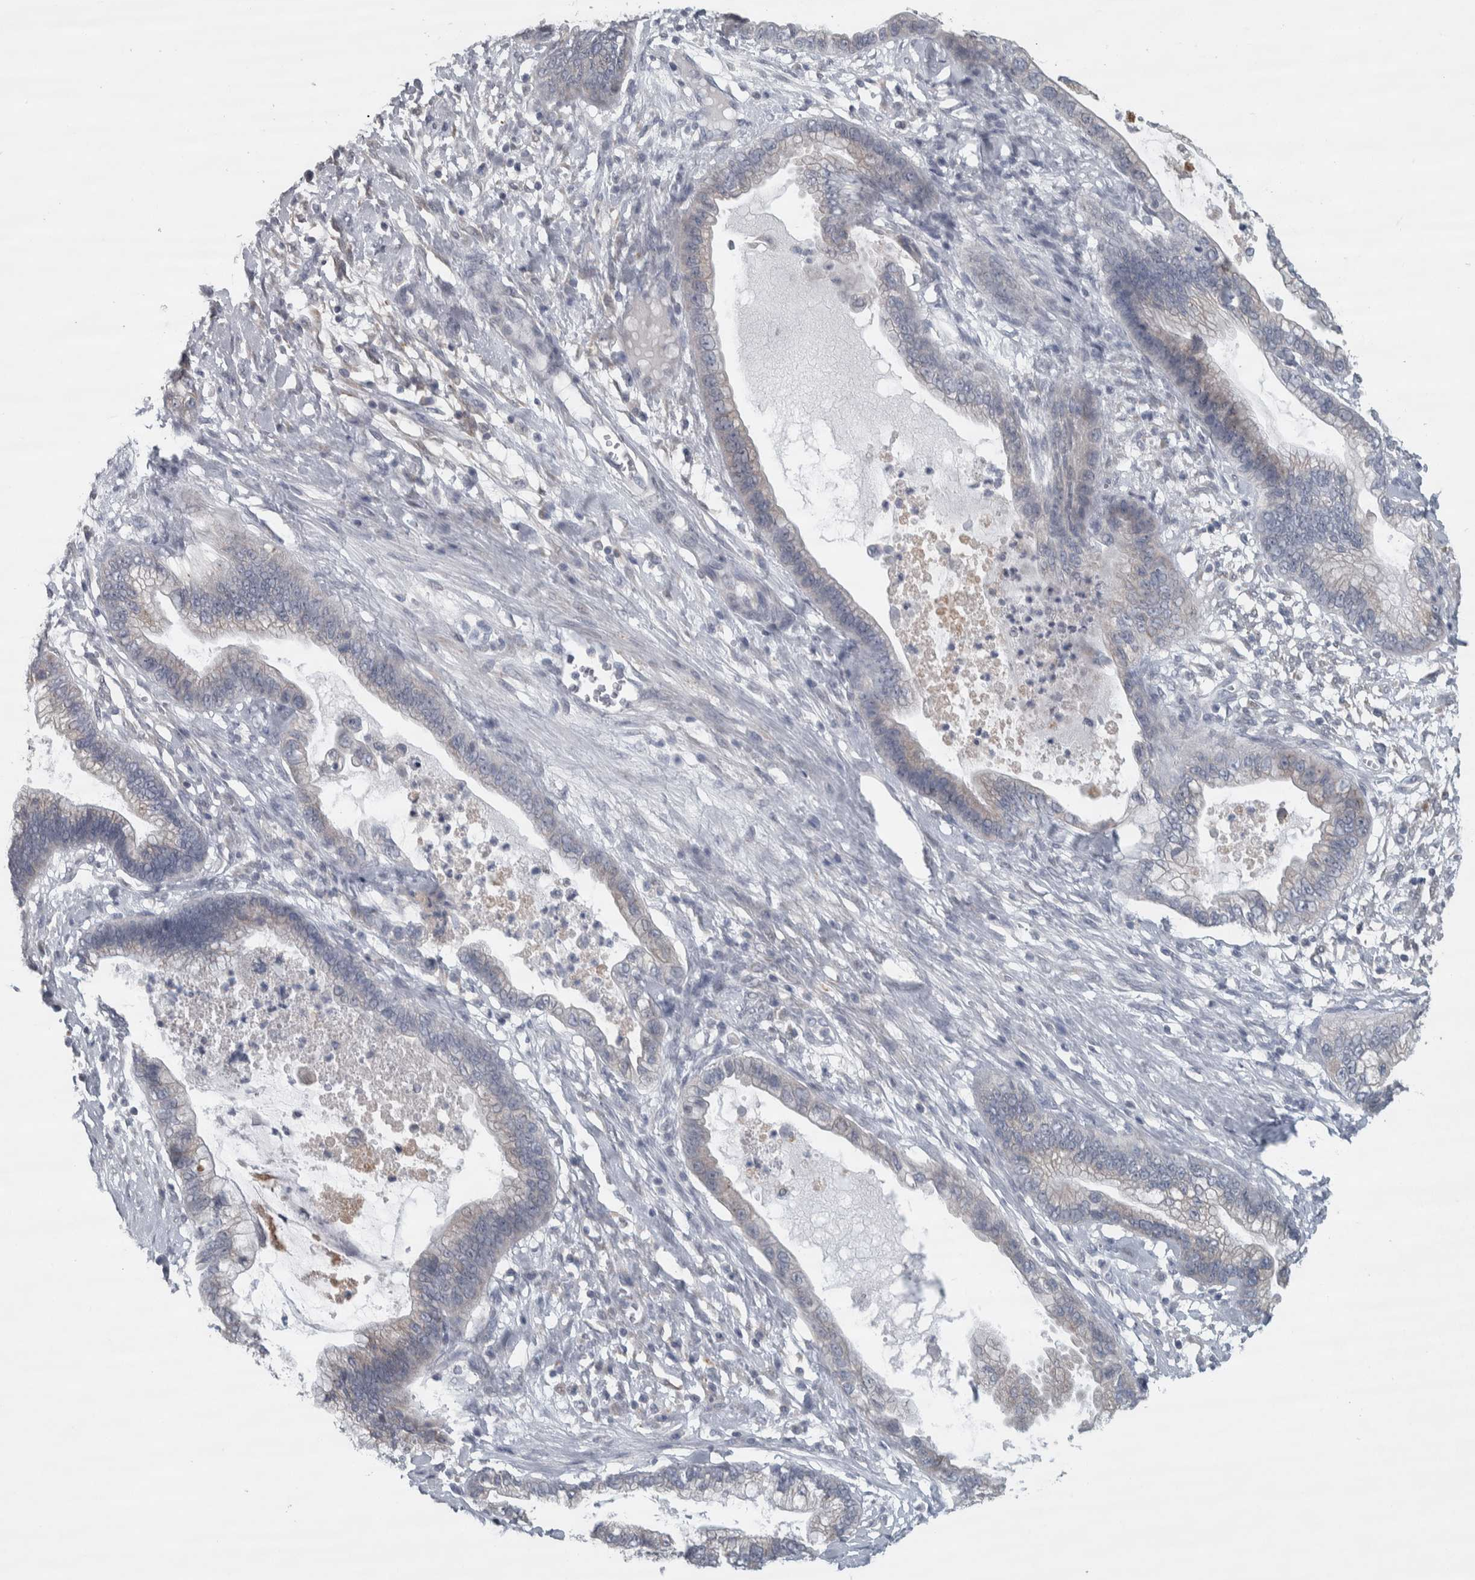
{"staining": {"intensity": "weak", "quantity": "25%-75%", "location": "cytoplasmic/membranous"}, "tissue": "cervical cancer", "cell_type": "Tumor cells", "image_type": "cancer", "snomed": [{"axis": "morphology", "description": "Adenocarcinoma, NOS"}, {"axis": "topography", "description": "Cervix"}], "caption": "This micrograph demonstrates cervical cancer (adenocarcinoma) stained with immunohistochemistry to label a protein in brown. The cytoplasmic/membranous of tumor cells show weak positivity for the protein. Nuclei are counter-stained blue.", "gene": "SIGMAR1", "patient": {"sex": "female", "age": 44}}